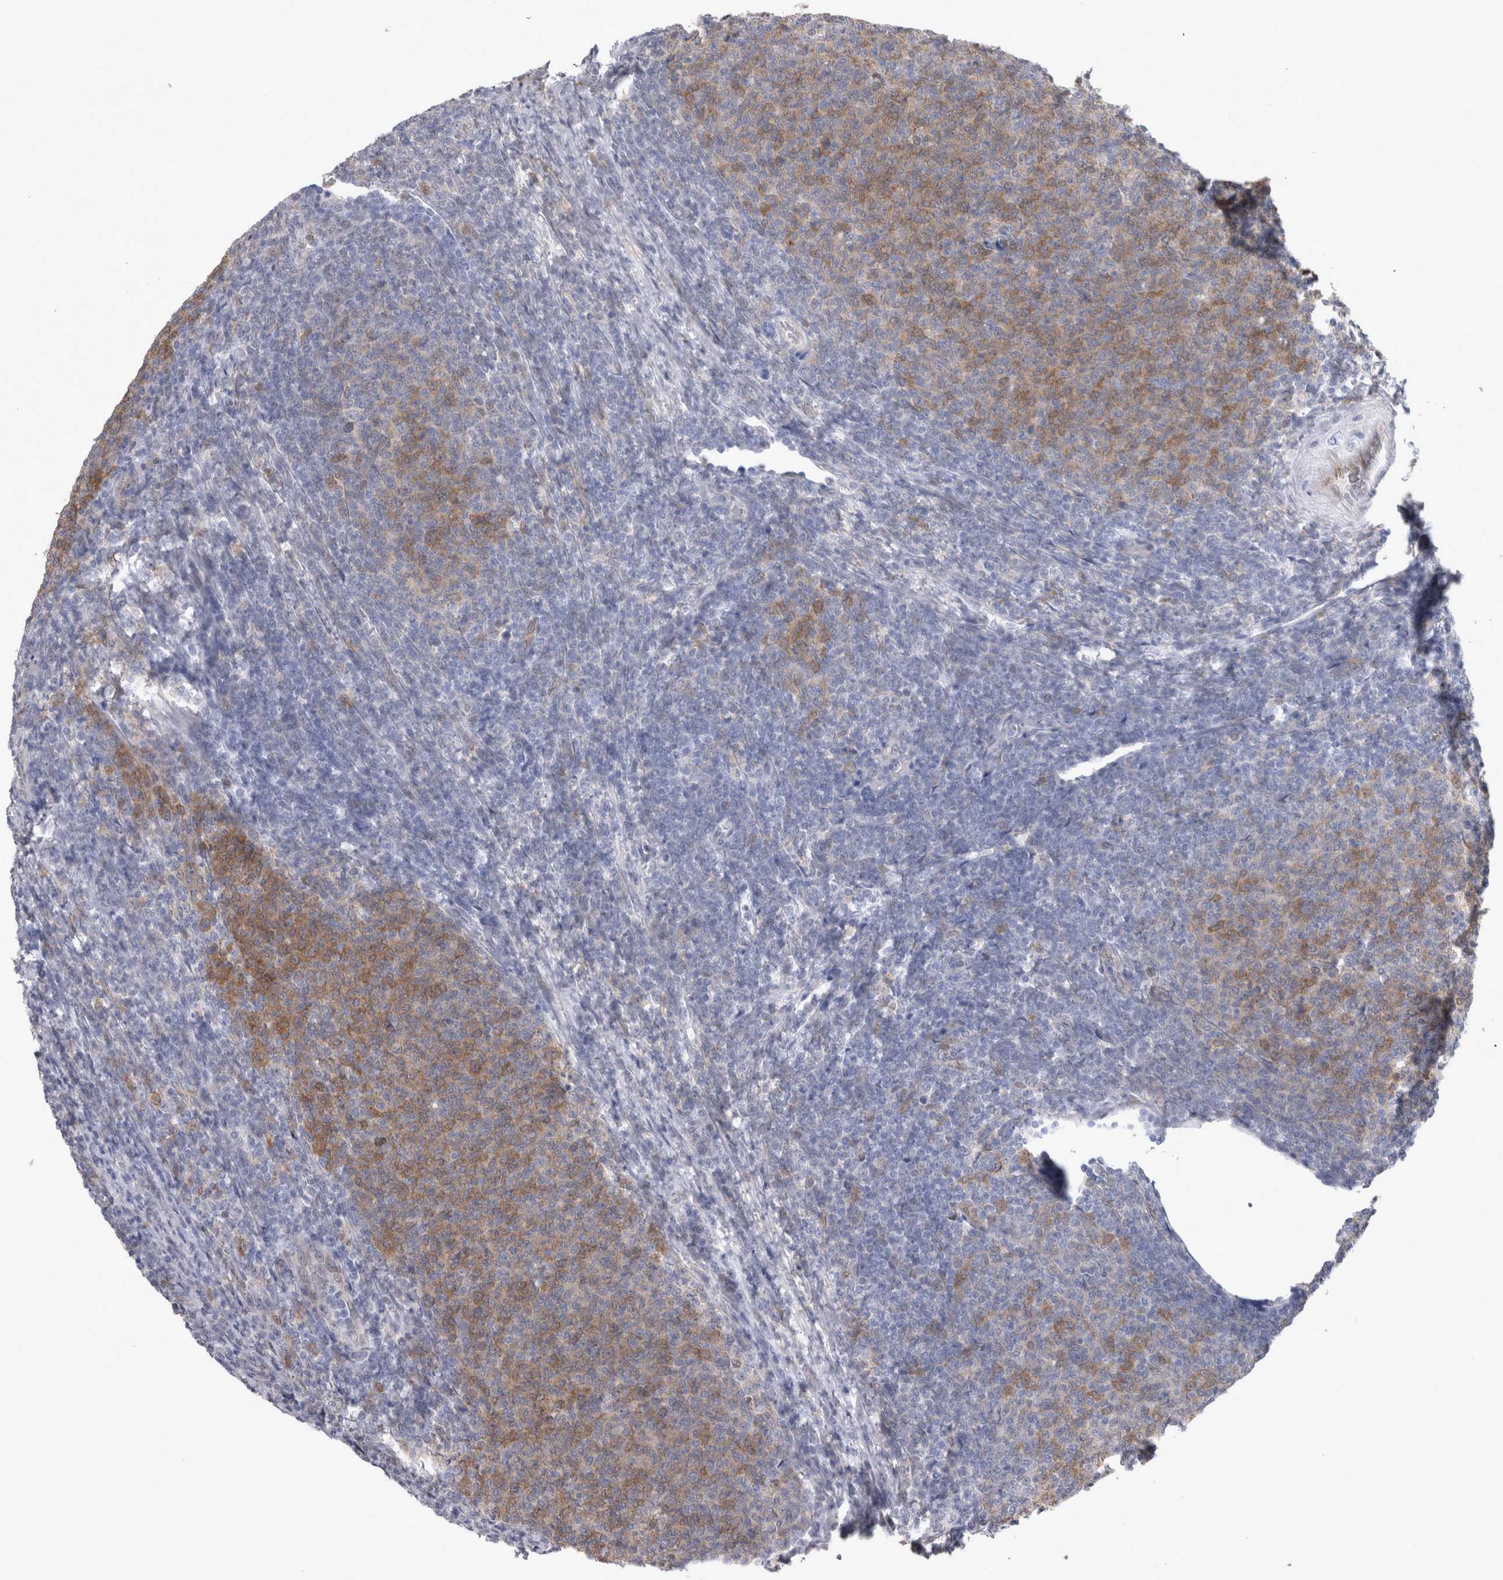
{"staining": {"intensity": "moderate", "quantity": ">75%", "location": "cytoplasmic/membranous"}, "tissue": "lymphoma", "cell_type": "Tumor cells", "image_type": "cancer", "snomed": [{"axis": "morphology", "description": "Malignant lymphoma, non-Hodgkin's type, Low grade"}, {"axis": "topography", "description": "Lymph node"}], "caption": "Lymphoma stained with a brown dye exhibits moderate cytoplasmic/membranous positive staining in about >75% of tumor cells.", "gene": "ACOT7", "patient": {"sex": "male", "age": 66}}